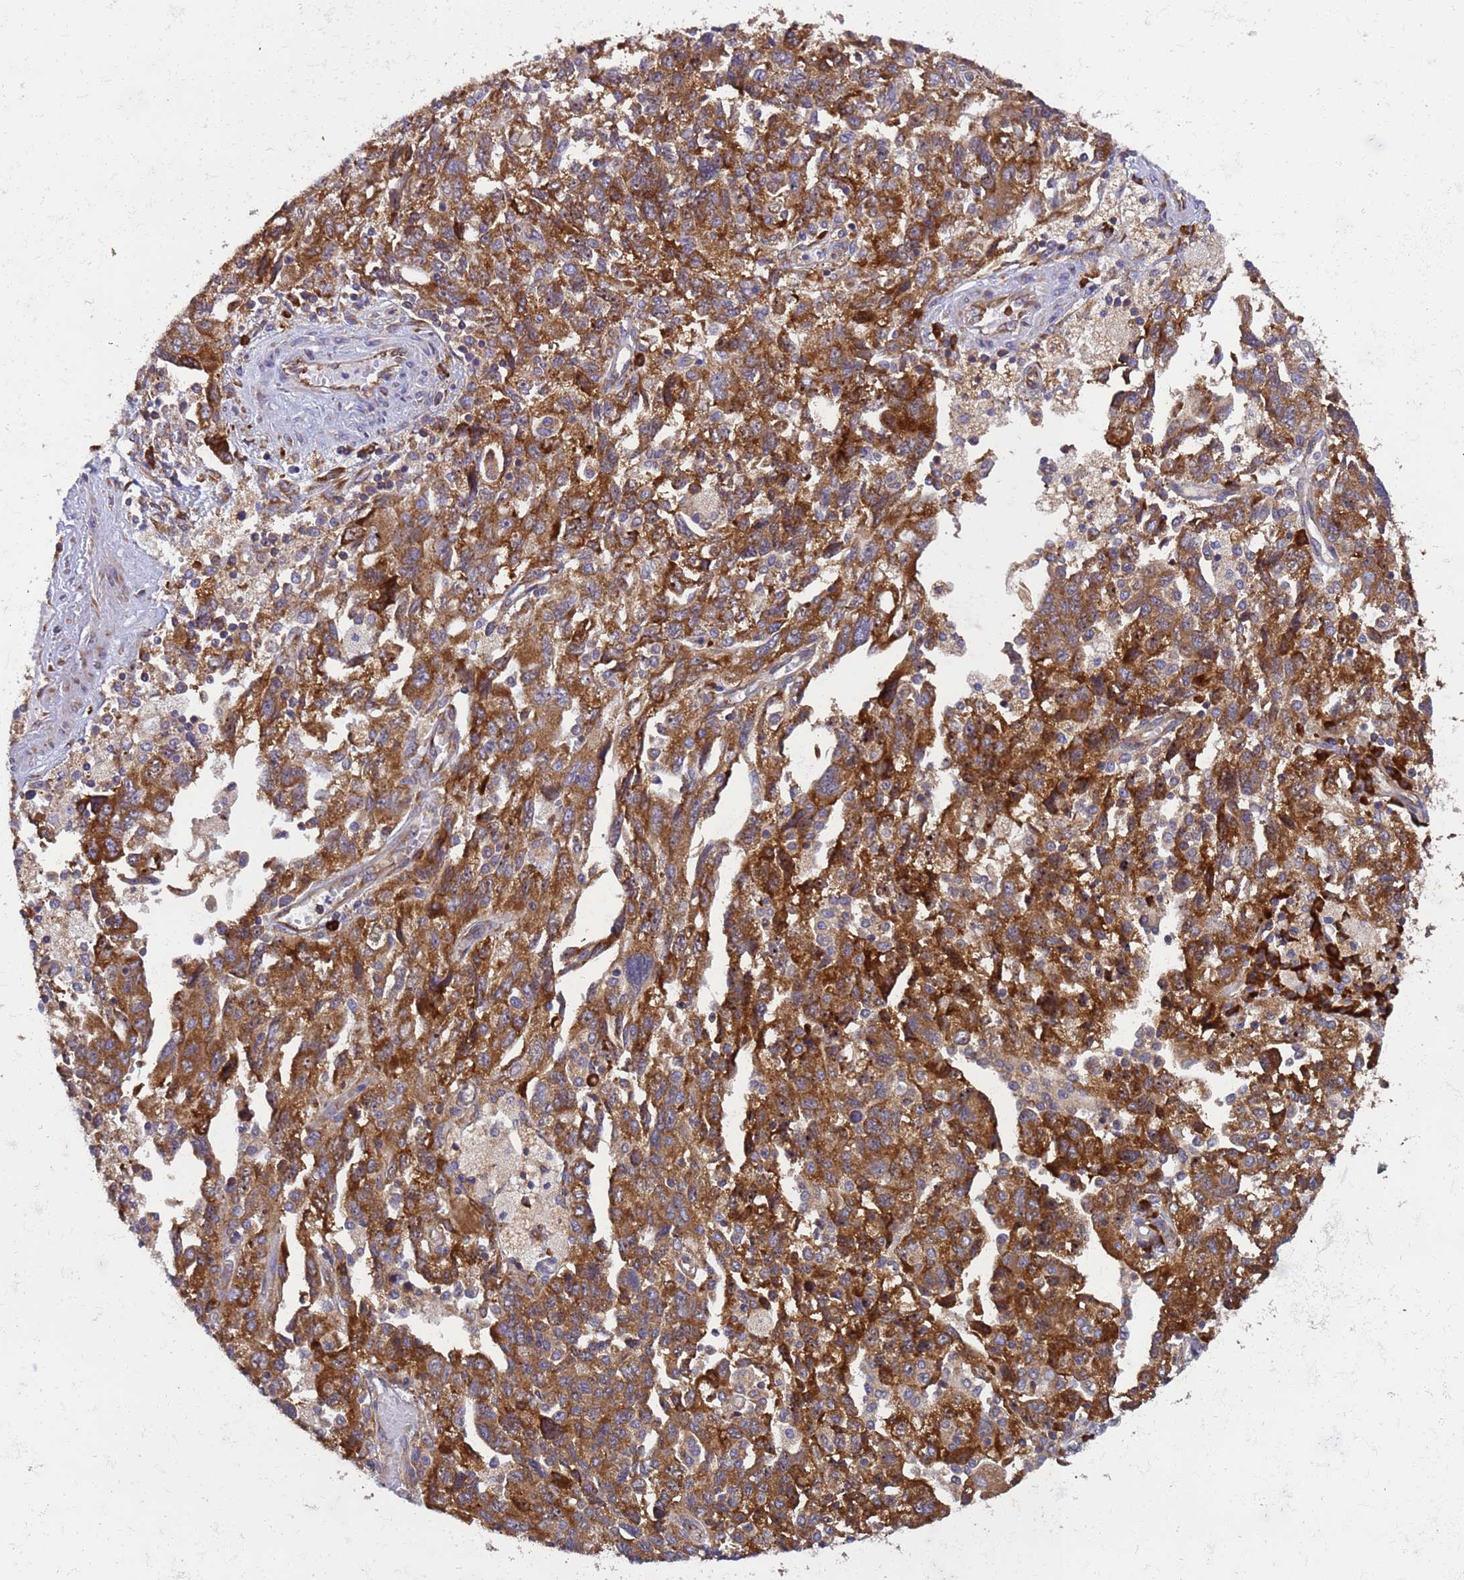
{"staining": {"intensity": "strong", "quantity": ">75%", "location": "cytoplasmic/membranous"}, "tissue": "ovarian cancer", "cell_type": "Tumor cells", "image_type": "cancer", "snomed": [{"axis": "morphology", "description": "Carcinoma, NOS"}, {"axis": "morphology", "description": "Cystadenocarcinoma, serous, NOS"}, {"axis": "topography", "description": "Ovary"}], "caption": "Human carcinoma (ovarian) stained with a brown dye reveals strong cytoplasmic/membranous positive staining in approximately >75% of tumor cells.", "gene": "RPL36", "patient": {"sex": "female", "age": 69}}